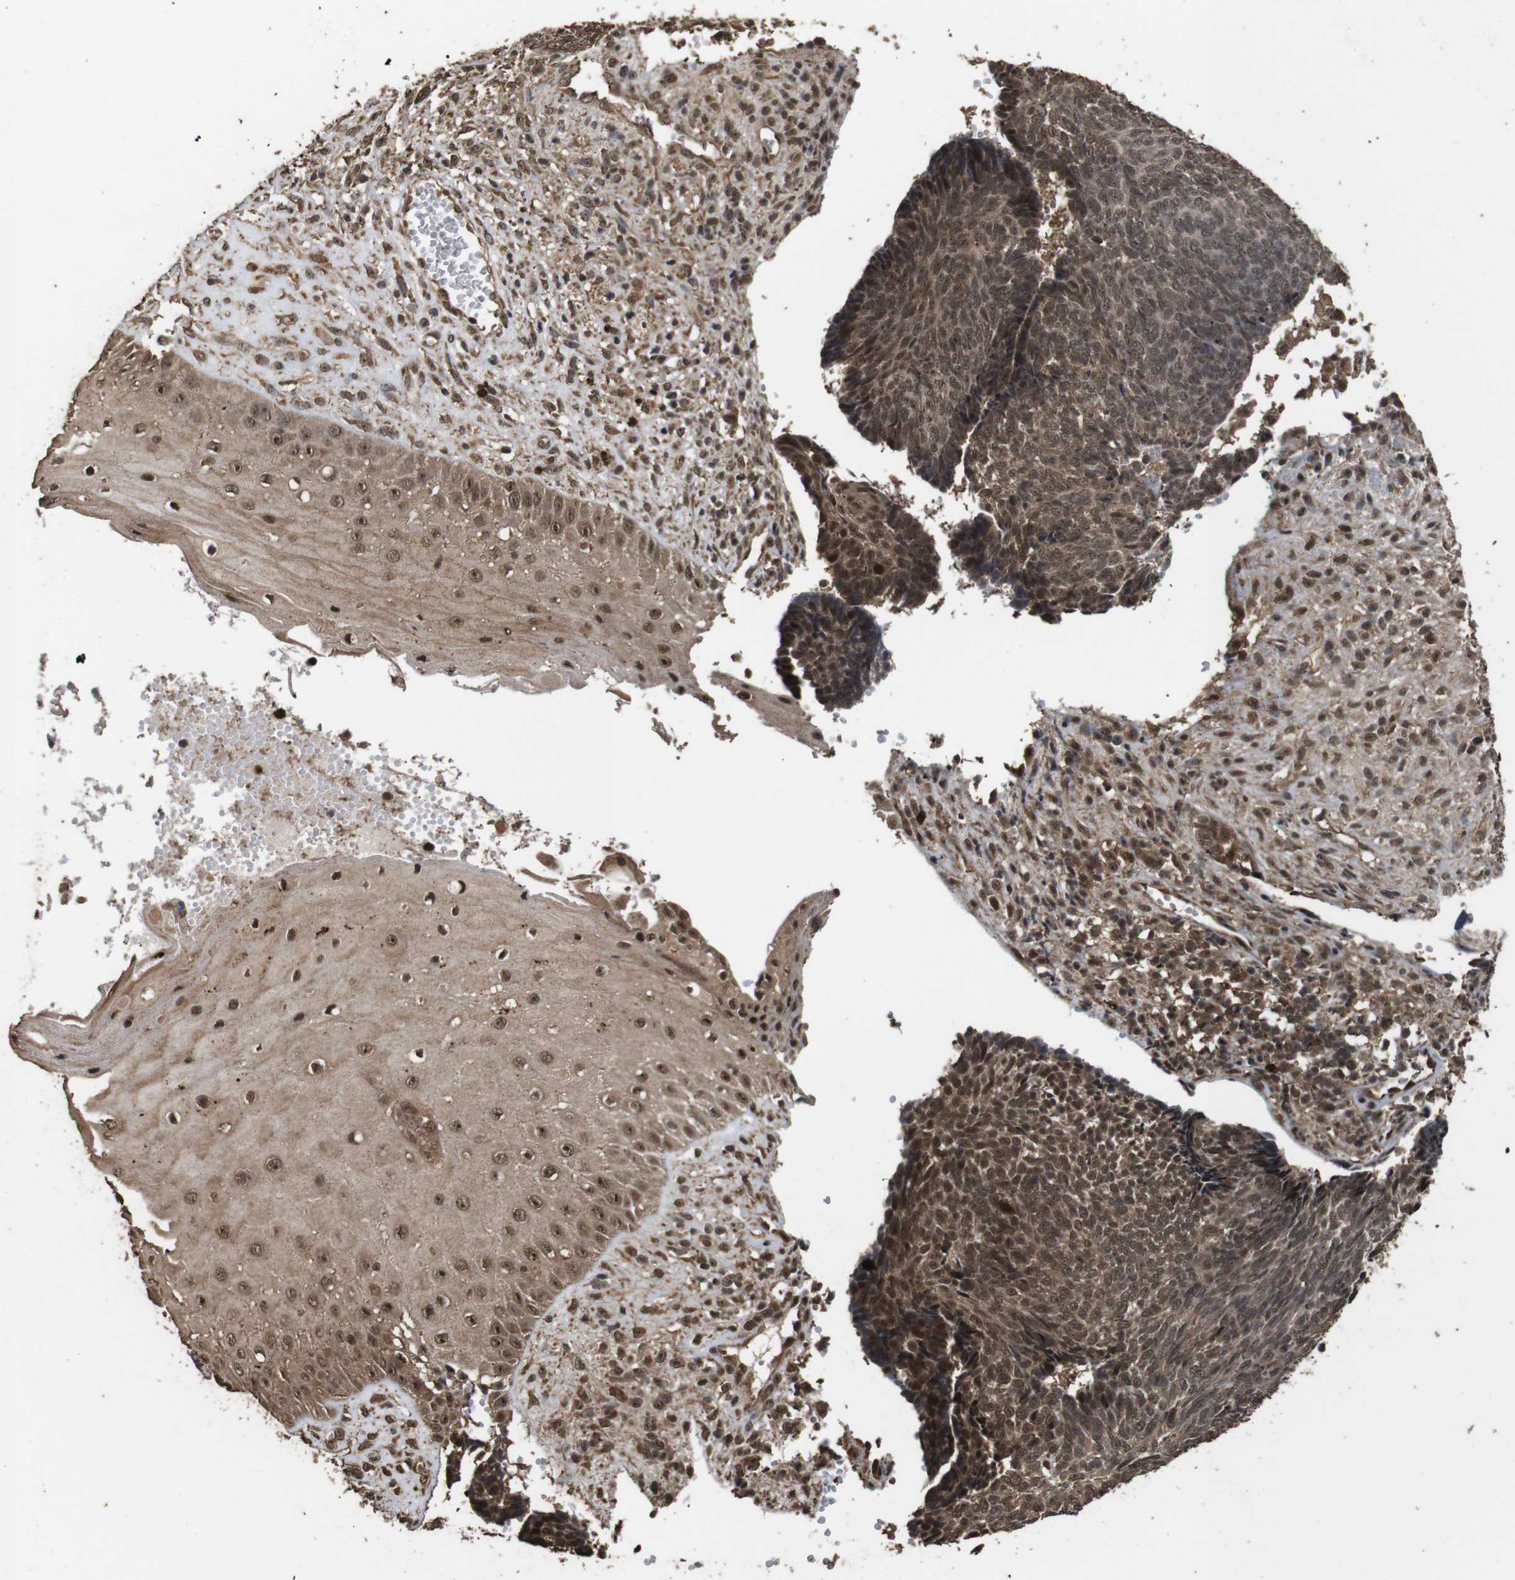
{"staining": {"intensity": "weak", "quantity": ">75%", "location": "cytoplasmic/membranous,nuclear"}, "tissue": "skin cancer", "cell_type": "Tumor cells", "image_type": "cancer", "snomed": [{"axis": "morphology", "description": "Basal cell carcinoma"}, {"axis": "topography", "description": "Skin"}], "caption": "High-magnification brightfield microscopy of basal cell carcinoma (skin) stained with DAB (3,3'-diaminobenzidine) (brown) and counterstained with hematoxylin (blue). tumor cells exhibit weak cytoplasmic/membranous and nuclear positivity is seen in about>75% of cells.", "gene": "RRAS2", "patient": {"sex": "male", "age": 84}}